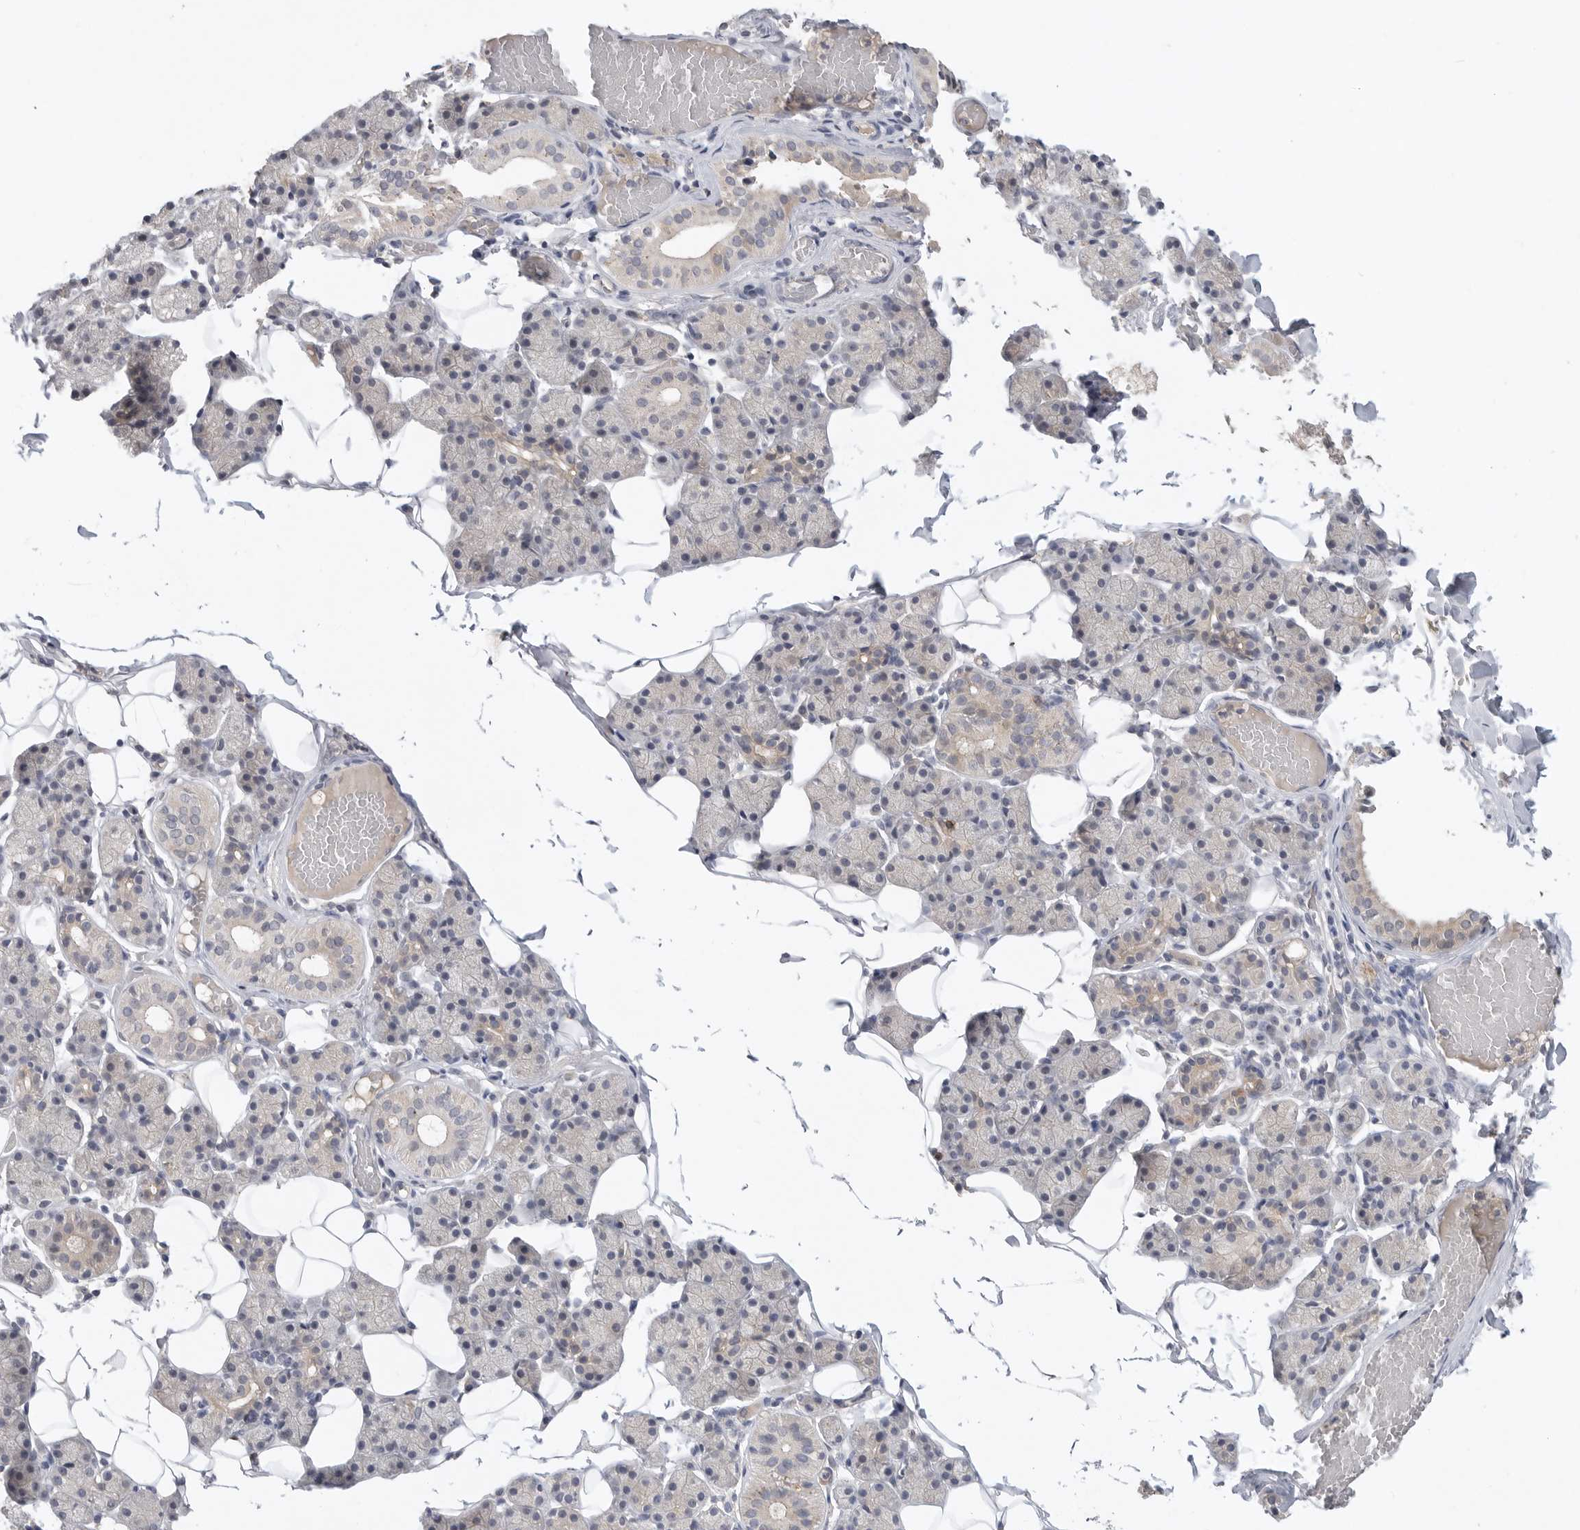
{"staining": {"intensity": "negative", "quantity": "none", "location": "none"}, "tissue": "salivary gland", "cell_type": "Glandular cells", "image_type": "normal", "snomed": [{"axis": "morphology", "description": "Normal tissue, NOS"}, {"axis": "topography", "description": "Salivary gland"}], "caption": "The micrograph reveals no staining of glandular cells in unremarkable salivary gland. (DAB immunohistochemistry (IHC) visualized using brightfield microscopy, high magnification).", "gene": "ITGAD", "patient": {"sex": "female", "age": 33}}